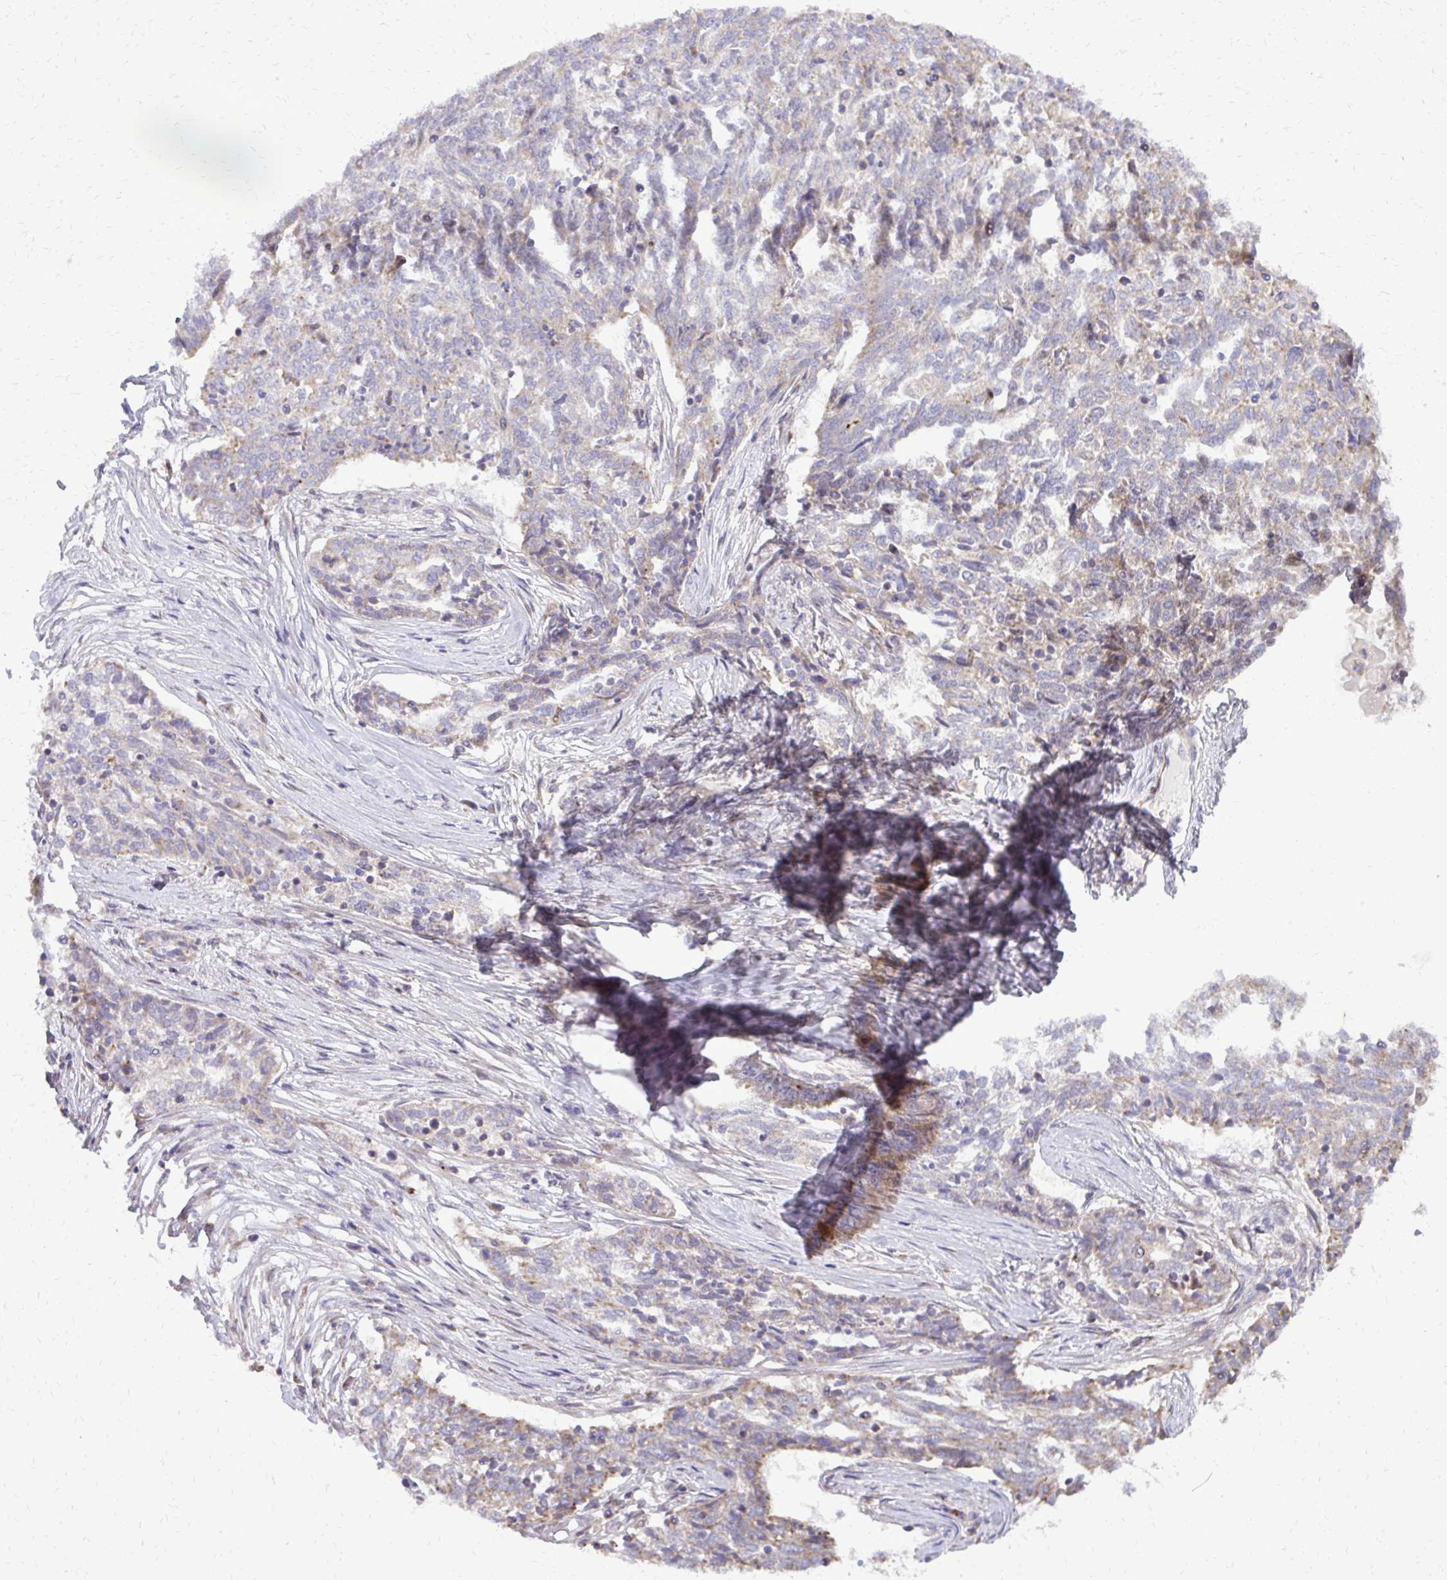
{"staining": {"intensity": "negative", "quantity": "none", "location": "none"}, "tissue": "ovarian cancer", "cell_type": "Tumor cells", "image_type": "cancer", "snomed": [{"axis": "morphology", "description": "Cystadenocarcinoma, serous, NOS"}, {"axis": "topography", "description": "Ovary"}], "caption": "Immunohistochemistry of ovarian serous cystadenocarcinoma exhibits no staining in tumor cells.", "gene": "ABCC3", "patient": {"sex": "female", "age": 67}}